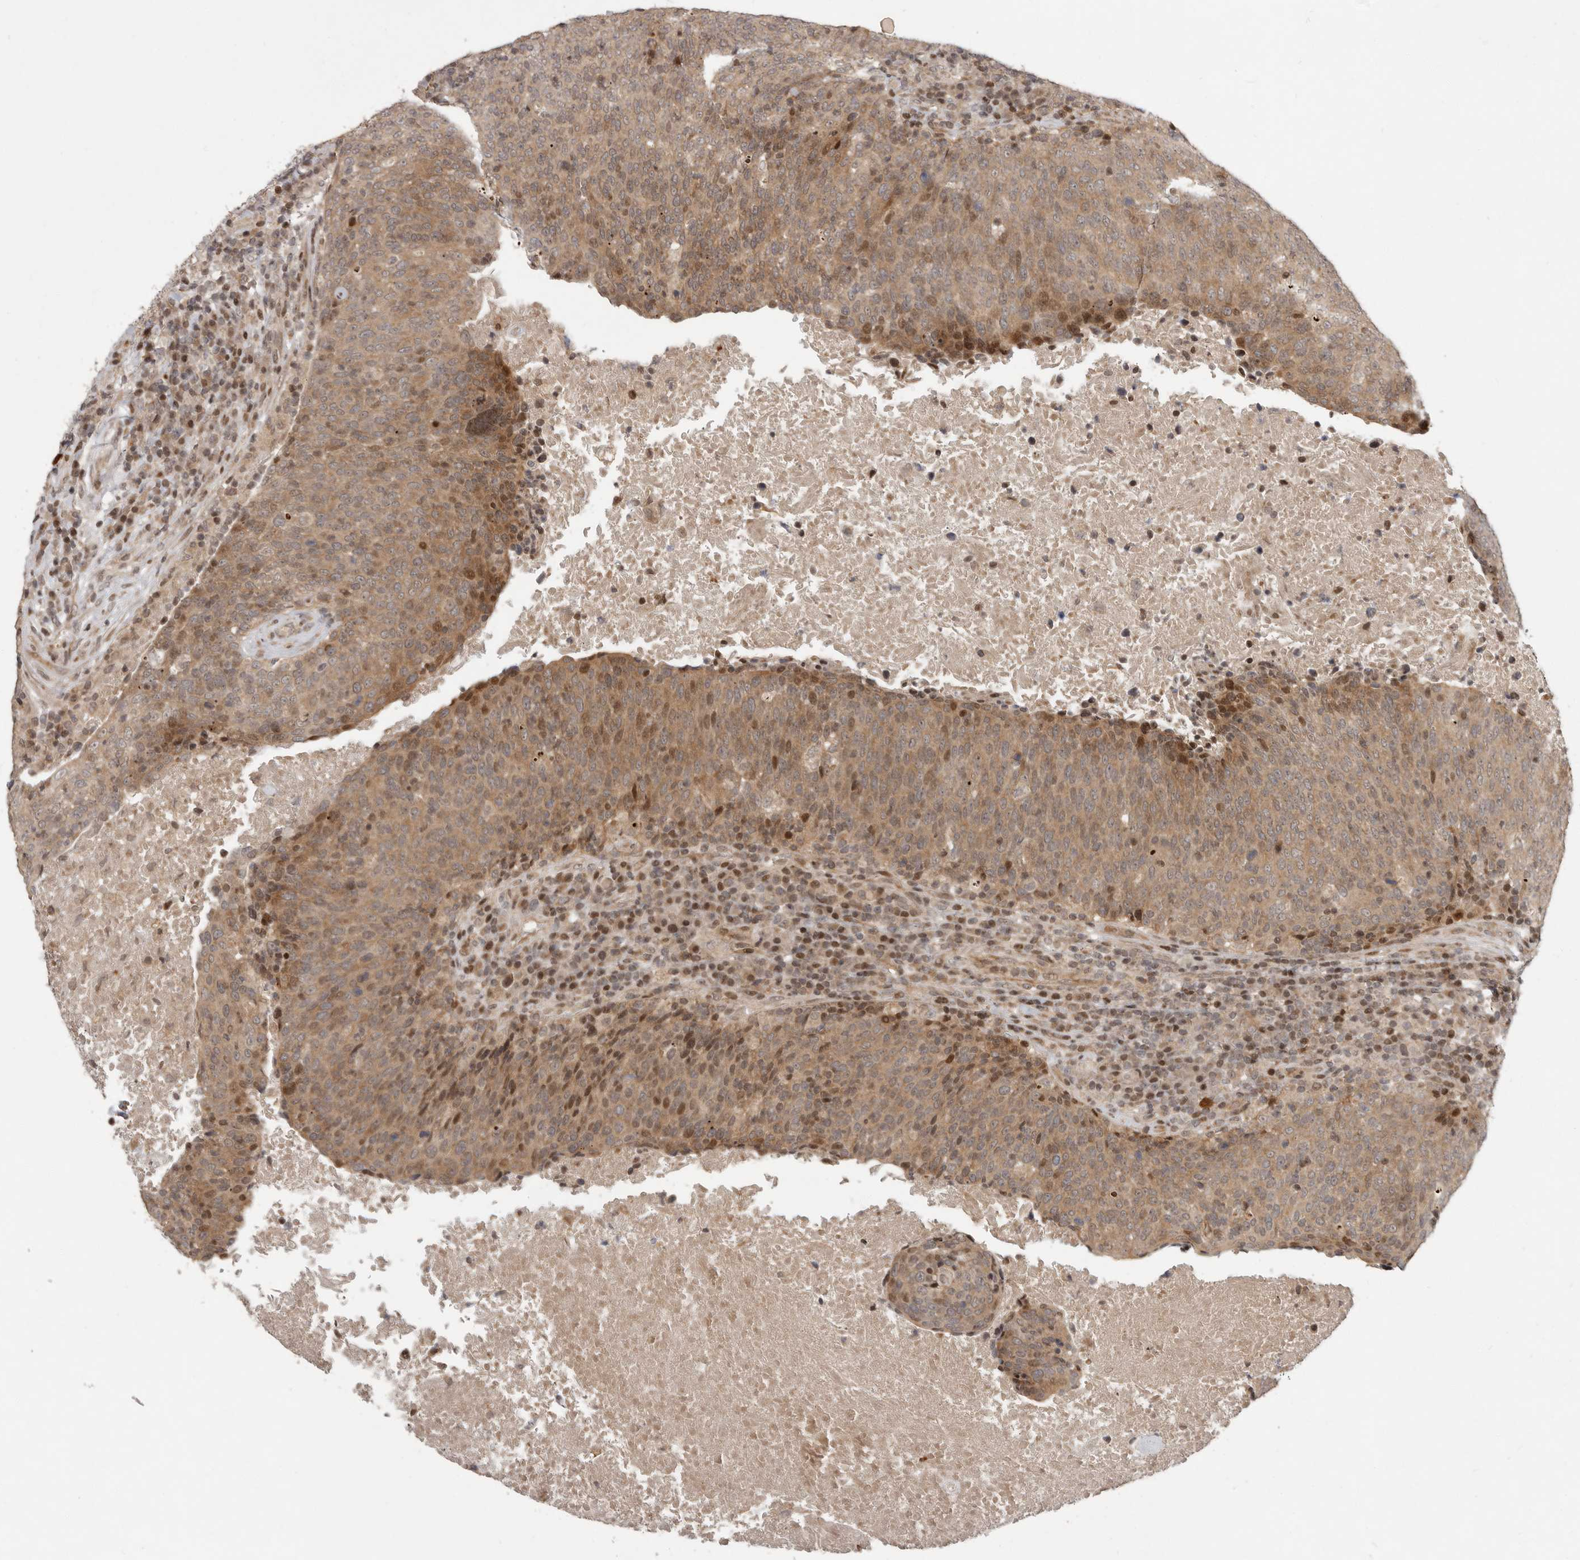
{"staining": {"intensity": "moderate", "quantity": ">75%", "location": "cytoplasmic/membranous,nuclear"}, "tissue": "head and neck cancer", "cell_type": "Tumor cells", "image_type": "cancer", "snomed": [{"axis": "morphology", "description": "Squamous cell carcinoma, NOS"}, {"axis": "morphology", "description": "Squamous cell carcinoma, metastatic, NOS"}, {"axis": "topography", "description": "Lymph node"}, {"axis": "topography", "description": "Head-Neck"}], "caption": "This micrograph shows immunohistochemistry (IHC) staining of squamous cell carcinoma (head and neck), with medium moderate cytoplasmic/membranous and nuclear staining in about >75% of tumor cells.", "gene": "RABIF", "patient": {"sex": "male", "age": 62}}